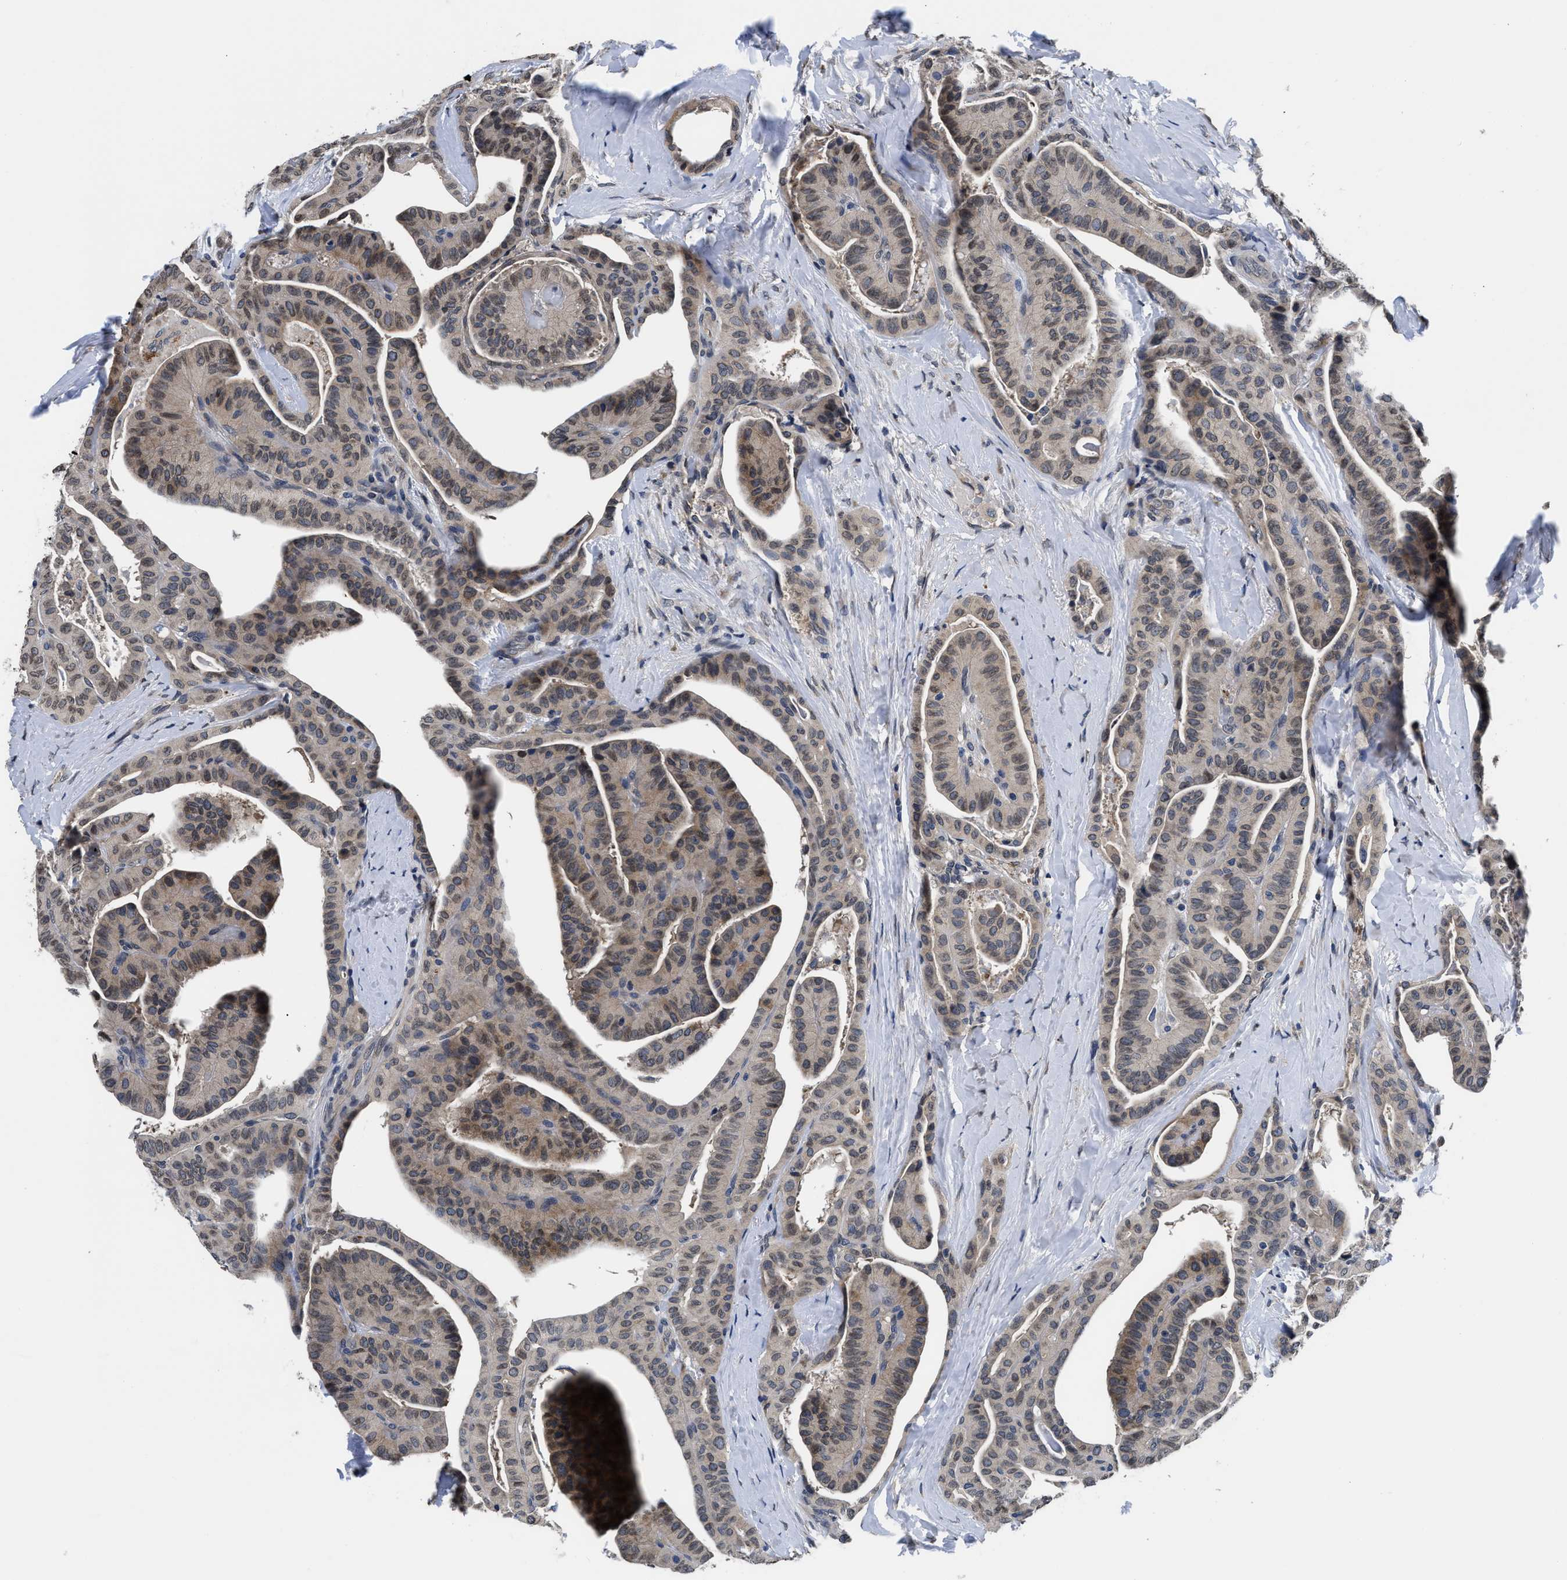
{"staining": {"intensity": "weak", "quantity": ">75%", "location": "cytoplasmic/membranous"}, "tissue": "thyroid cancer", "cell_type": "Tumor cells", "image_type": "cancer", "snomed": [{"axis": "morphology", "description": "Papillary adenocarcinoma, NOS"}, {"axis": "topography", "description": "Thyroid gland"}], "caption": "This histopathology image demonstrates thyroid cancer stained with immunohistochemistry (IHC) to label a protein in brown. The cytoplasmic/membranous of tumor cells show weak positivity for the protein. Nuclei are counter-stained blue.", "gene": "SNX10", "patient": {"sex": "male", "age": 77}}